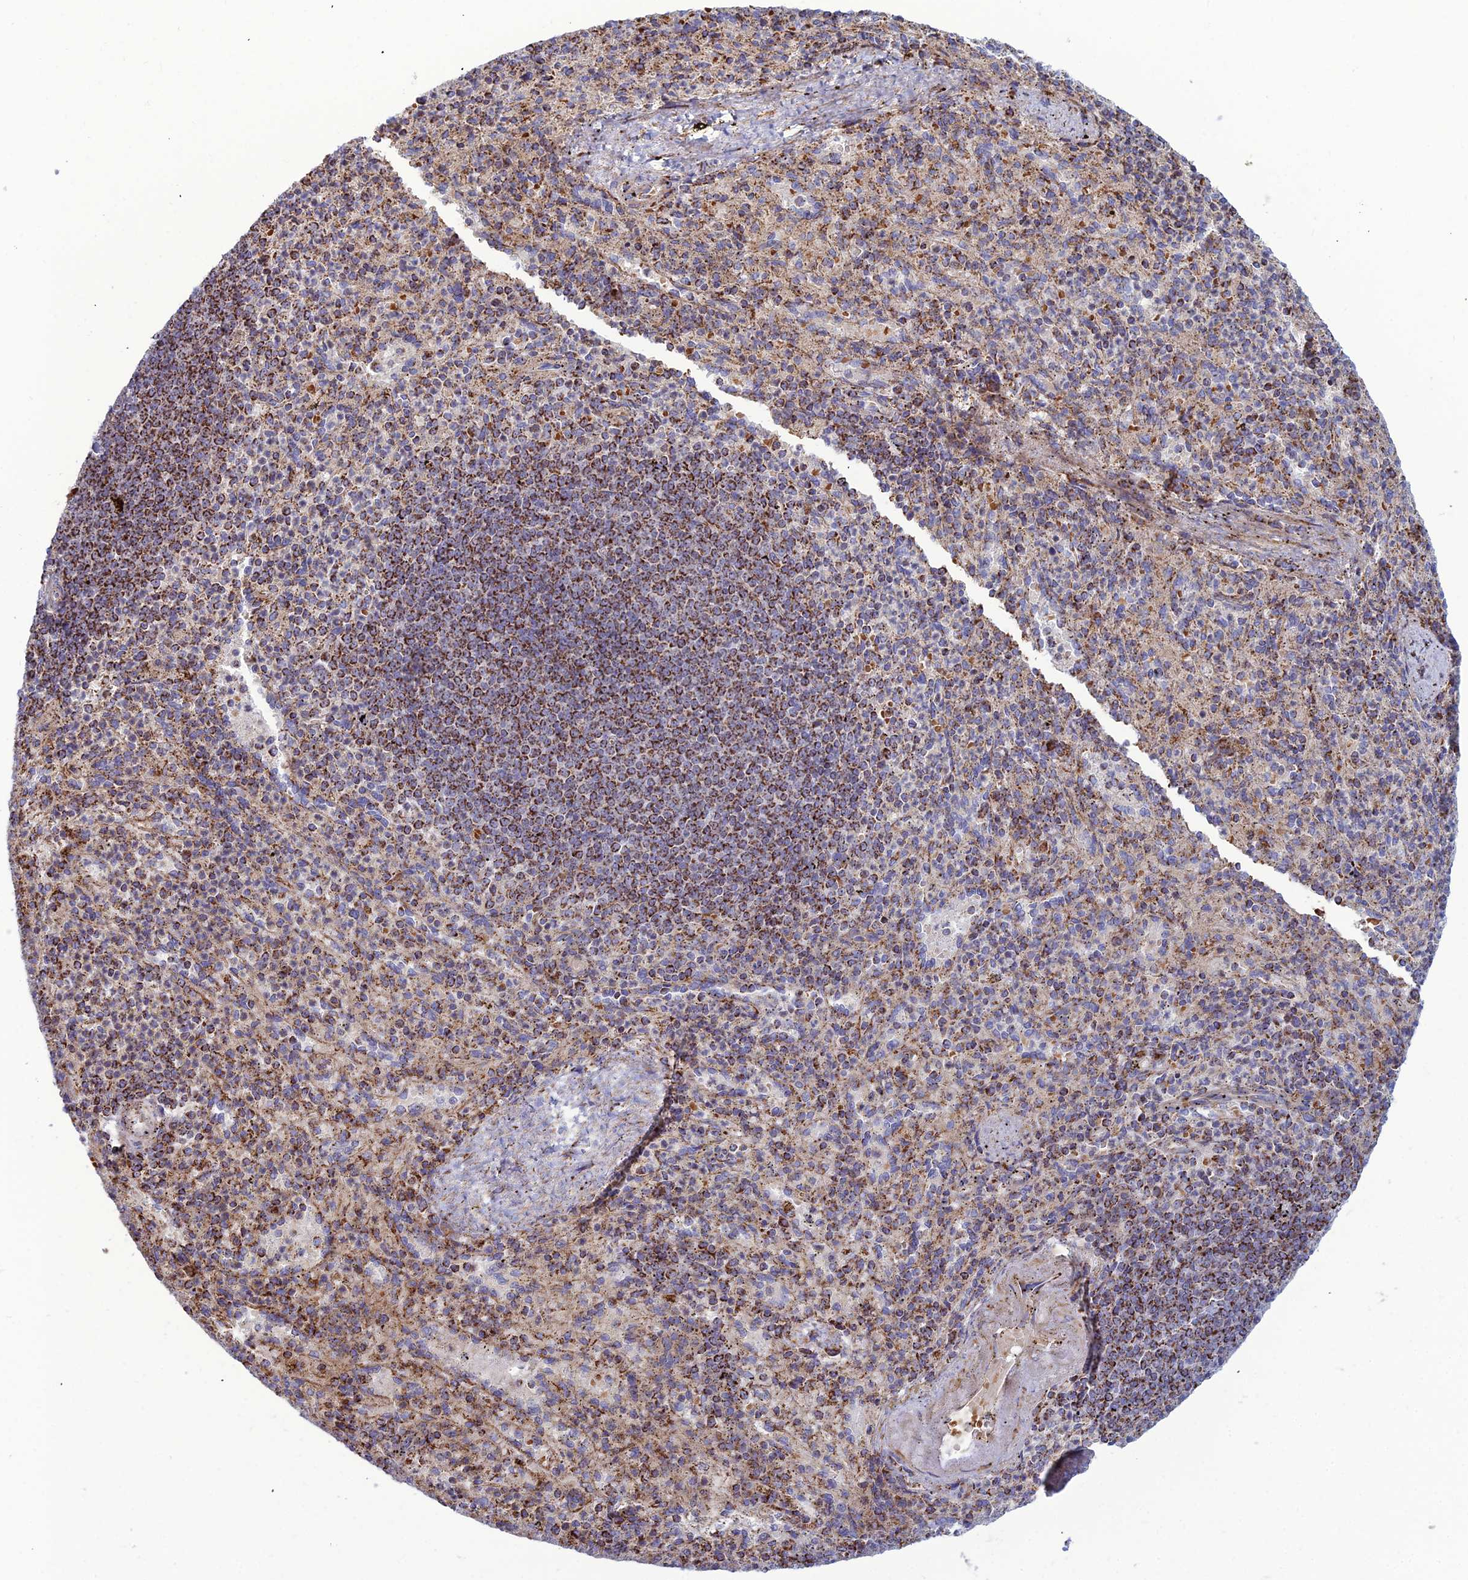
{"staining": {"intensity": "strong", "quantity": "25%-75%", "location": "cytoplasmic/membranous"}, "tissue": "spleen", "cell_type": "Cells in red pulp", "image_type": "normal", "snomed": [{"axis": "morphology", "description": "Normal tissue, NOS"}, {"axis": "topography", "description": "Spleen"}], "caption": "Normal spleen exhibits strong cytoplasmic/membranous staining in about 25%-75% of cells in red pulp, visualized by immunohistochemistry.", "gene": "SLC35F4", "patient": {"sex": "female", "age": 74}}